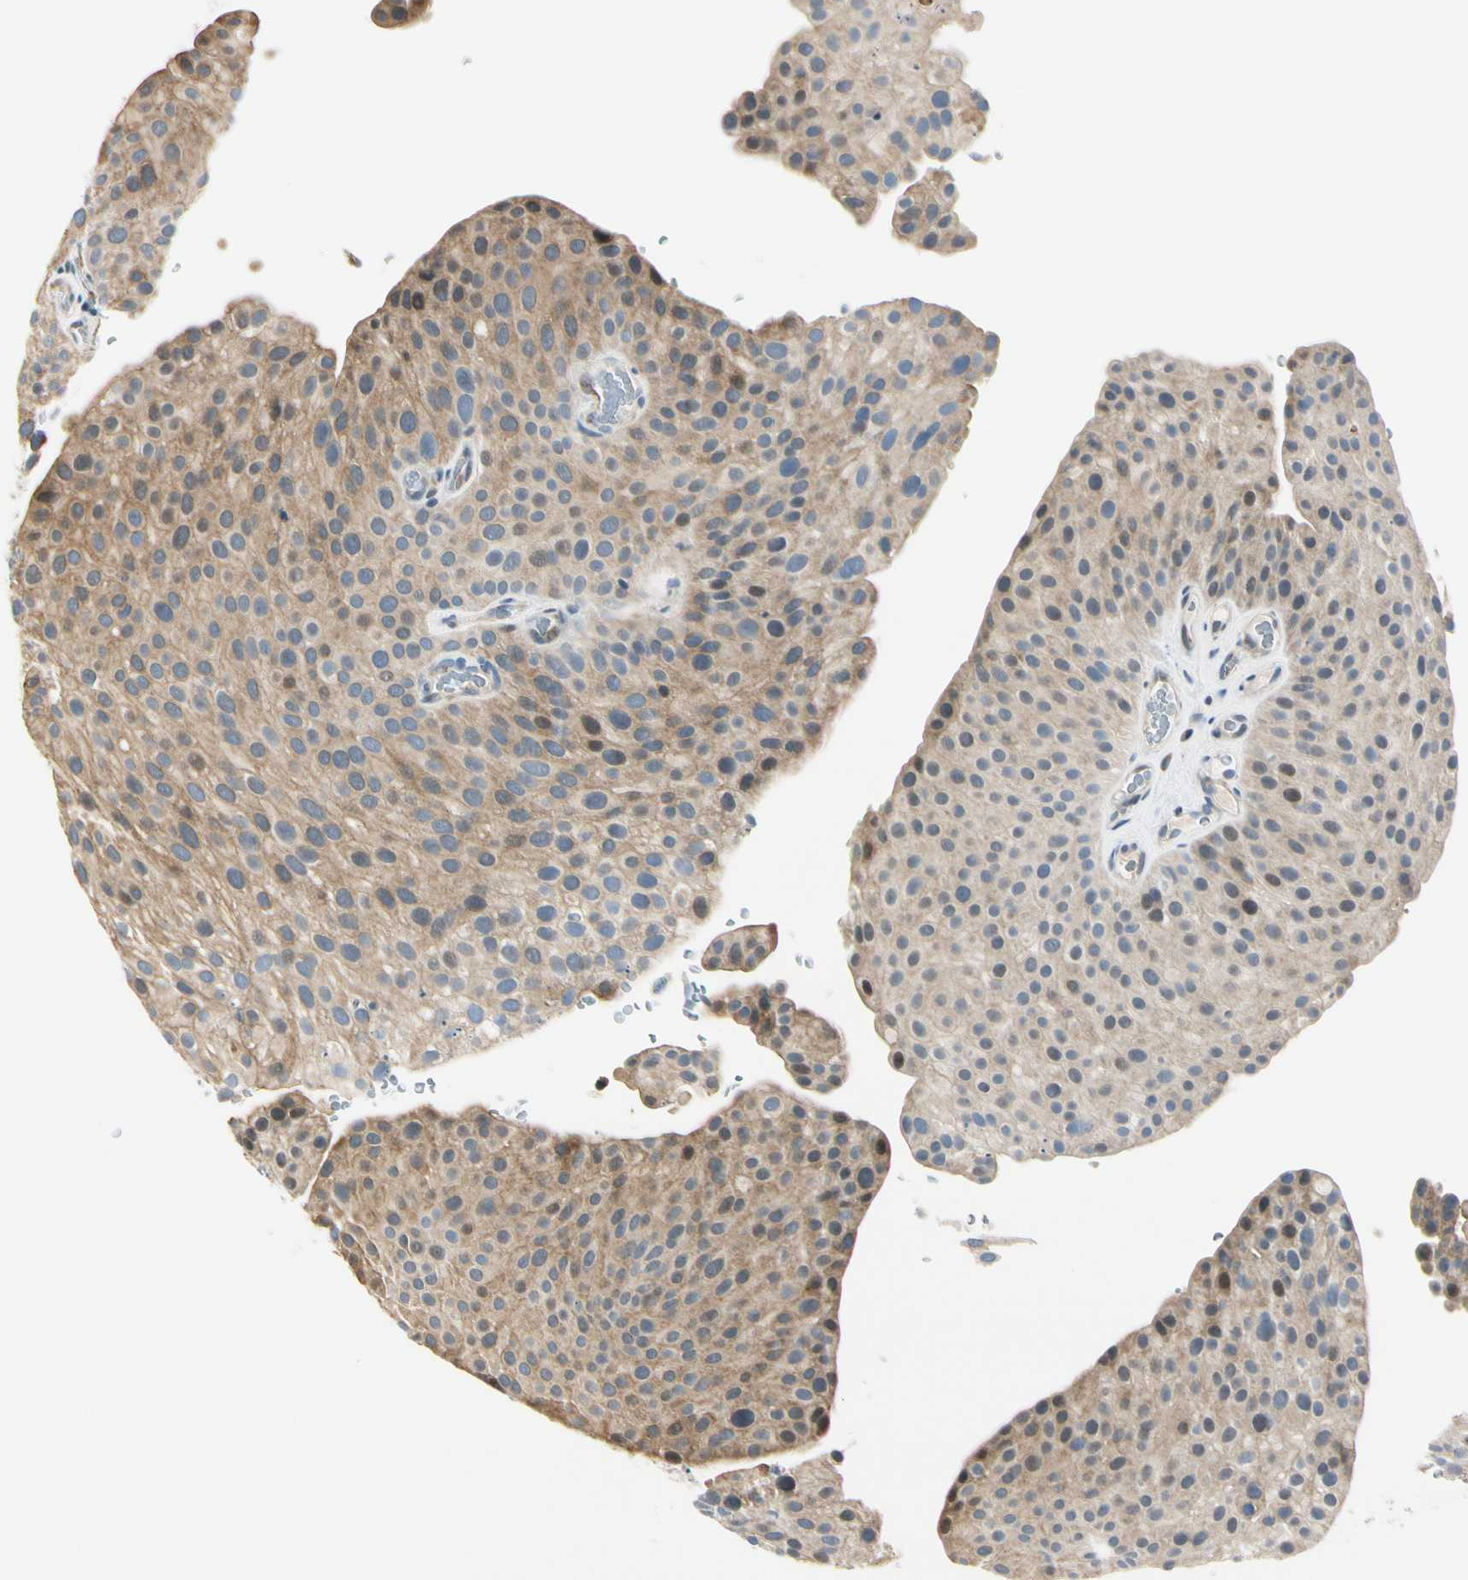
{"staining": {"intensity": "weak", "quantity": ">75%", "location": "cytoplasmic/membranous,nuclear"}, "tissue": "urothelial cancer", "cell_type": "Tumor cells", "image_type": "cancer", "snomed": [{"axis": "morphology", "description": "Urothelial carcinoma, Low grade"}, {"axis": "topography", "description": "Smooth muscle"}, {"axis": "topography", "description": "Urinary bladder"}], "caption": "High-power microscopy captured an immunohistochemistry photomicrograph of urothelial cancer, revealing weak cytoplasmic/membranous and nuclear positivity in approximately >75% of tumor cells.", "gene": "NPDC1", "patient": {"sex": "male", "age": 60}}